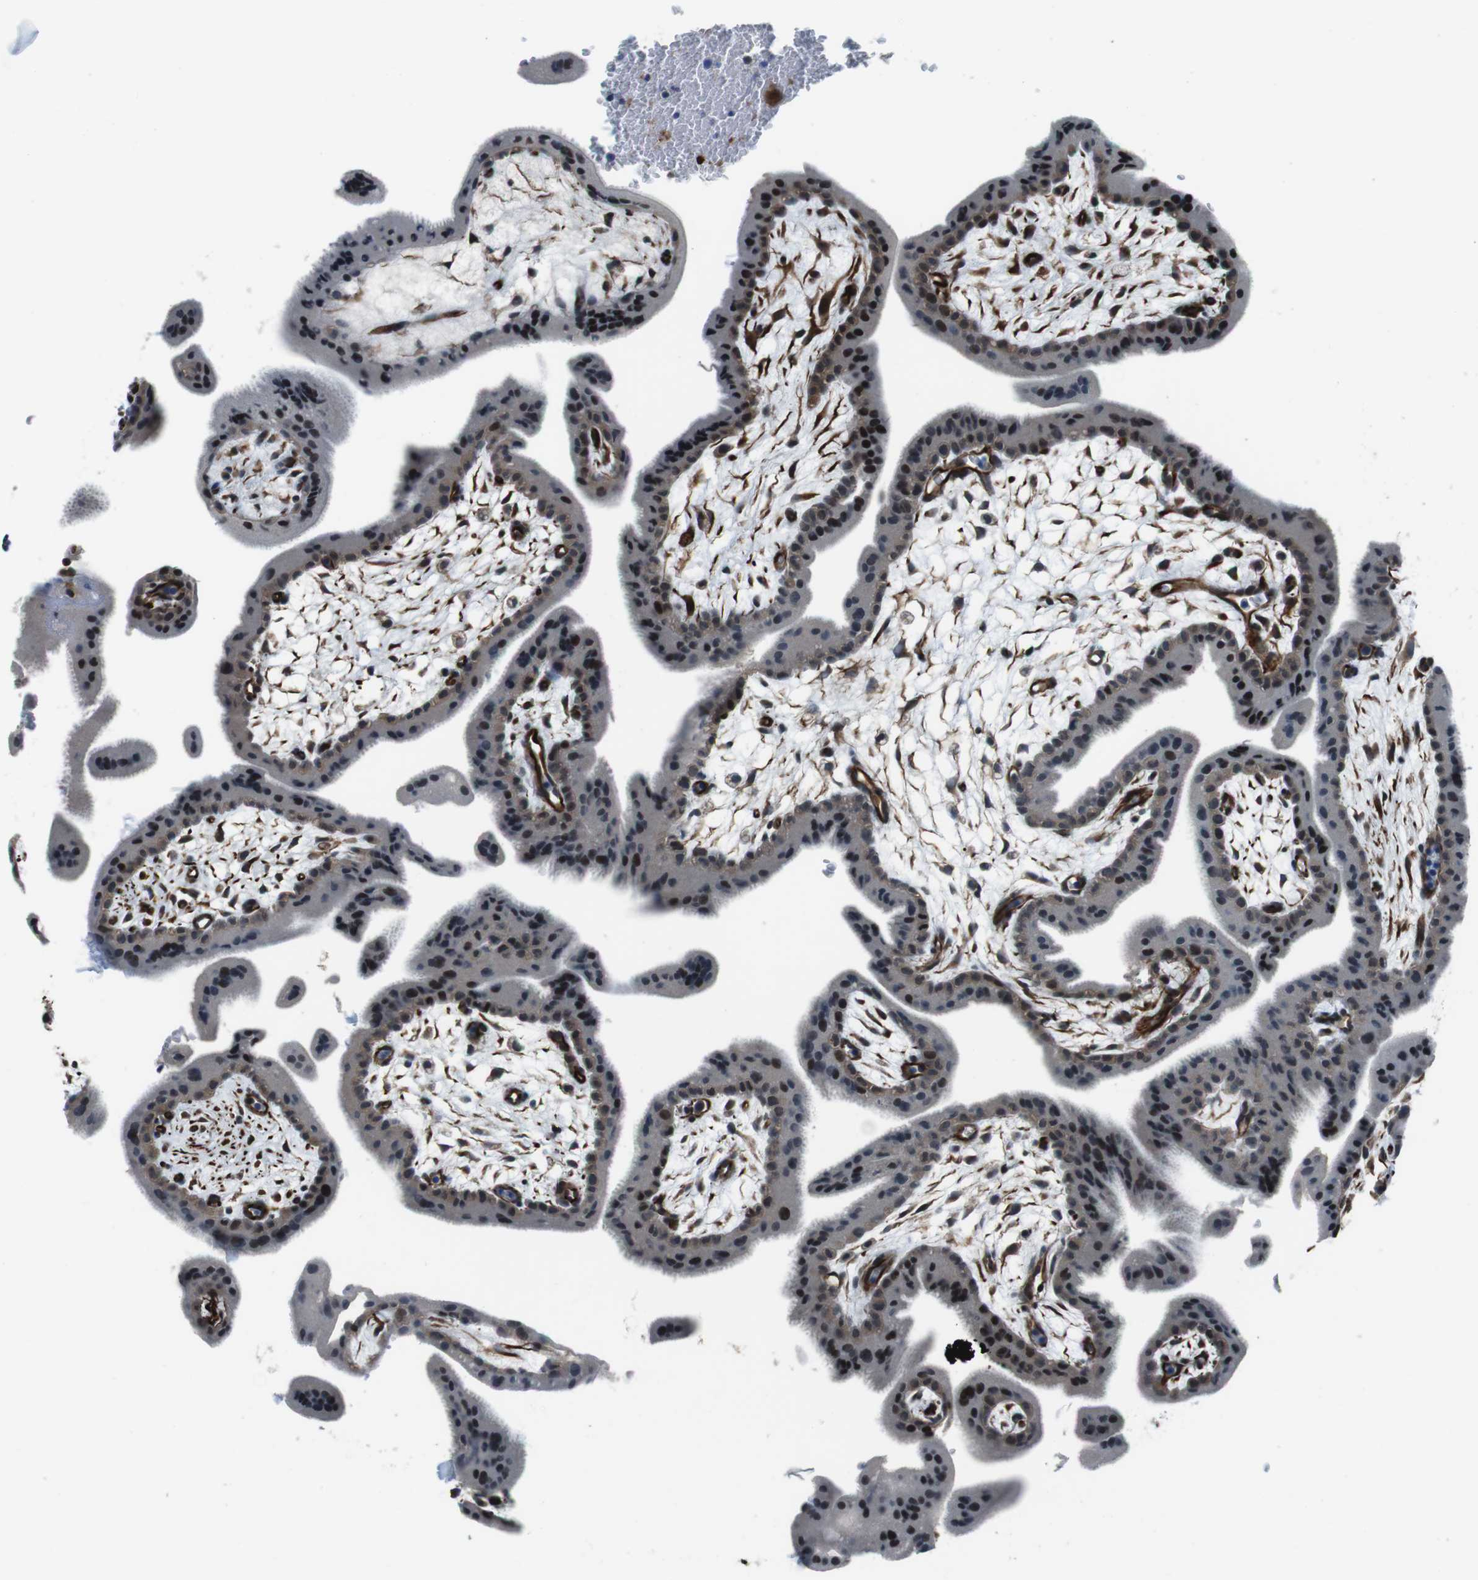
{"staining": {"intensity": "strong", "quantity": "25%-75%", "location": "nuclear"}, "tissue": "placenta", "cell_type": "Trophoblastic cells", "image_type": "normal", "snomed": [{"axis": "morphology", "description": "Normal tissue, NOS"}, {"axis": "topography", "description": "Placenta"}], "caption": "Protein analysis of benign placenta reveals strong nuclear staining in approximately 25%-75% of trophoblastic cells. The protein is stained brown, and the nuclei are stained in blue (DAB (3,3'-diaminobenzidine) IHC with brightfield microscopy, high magnification).", "gene": "LRRC49", "patient": {"sex": "female", "age": 35}}